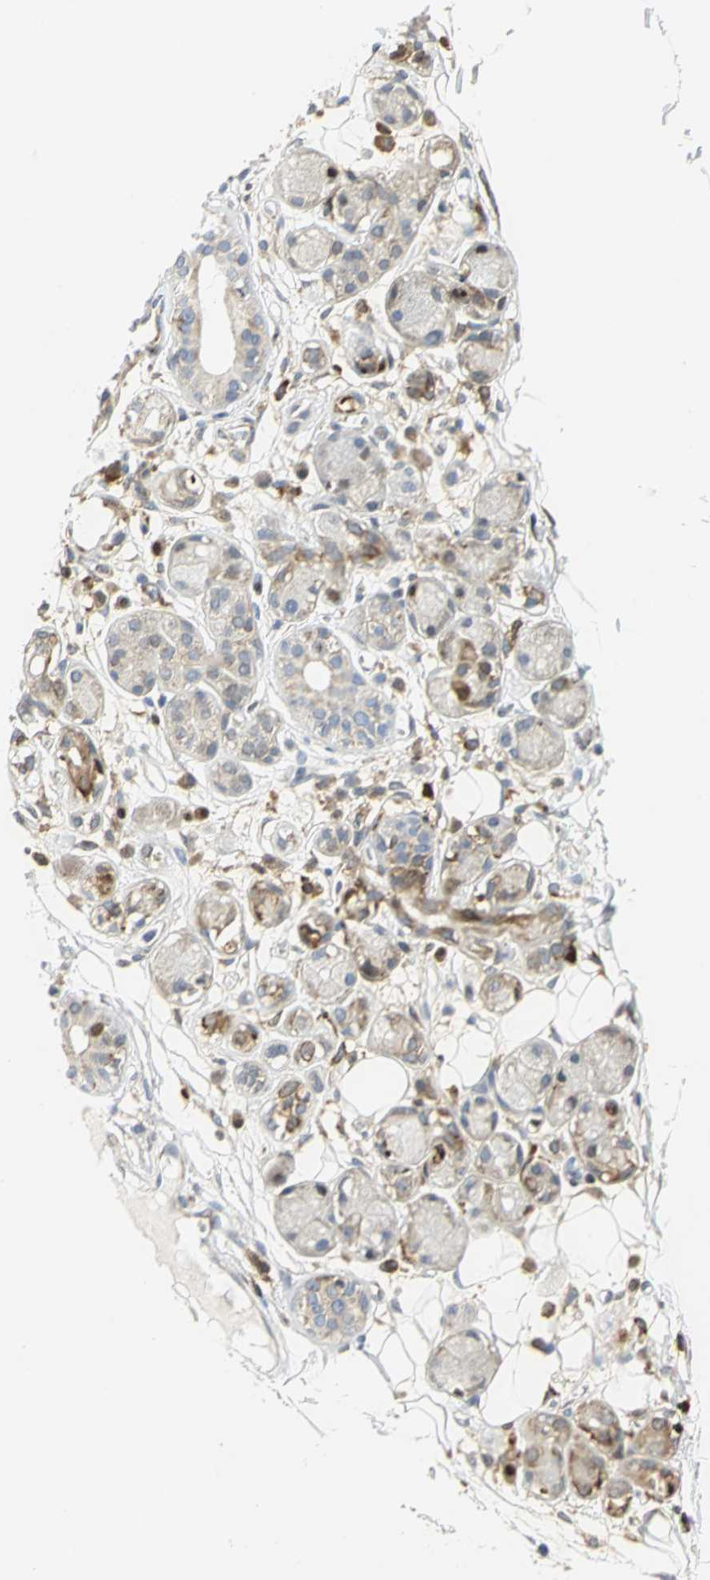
{"staining": {"intensity": "strong", "quantity": ">75%", "location": "cytoplasmic/membranous,nuclear"}, "tissue": "adipose tissue", "cell_type": "Adipocytes", "image_type": "normal", "snomed": [{"axis": "morphology", "description": "Normal tissue, NOS"}, {"axis": "morphology", "description": "Inflammation, NOS"}, {"axis": "topography", "description": "Vascular tissue"}, {"axis": "topography", "description": "Salivary gland"}], "caption": "Normal adipose tissue demonstrates strong cytoplasmic/membranous,nuclear expression in about >75% of adipocytes, visualized by immunohistochemistry.", "gene": "YBX1", "patient": {"sex": "female", "age": 75}}